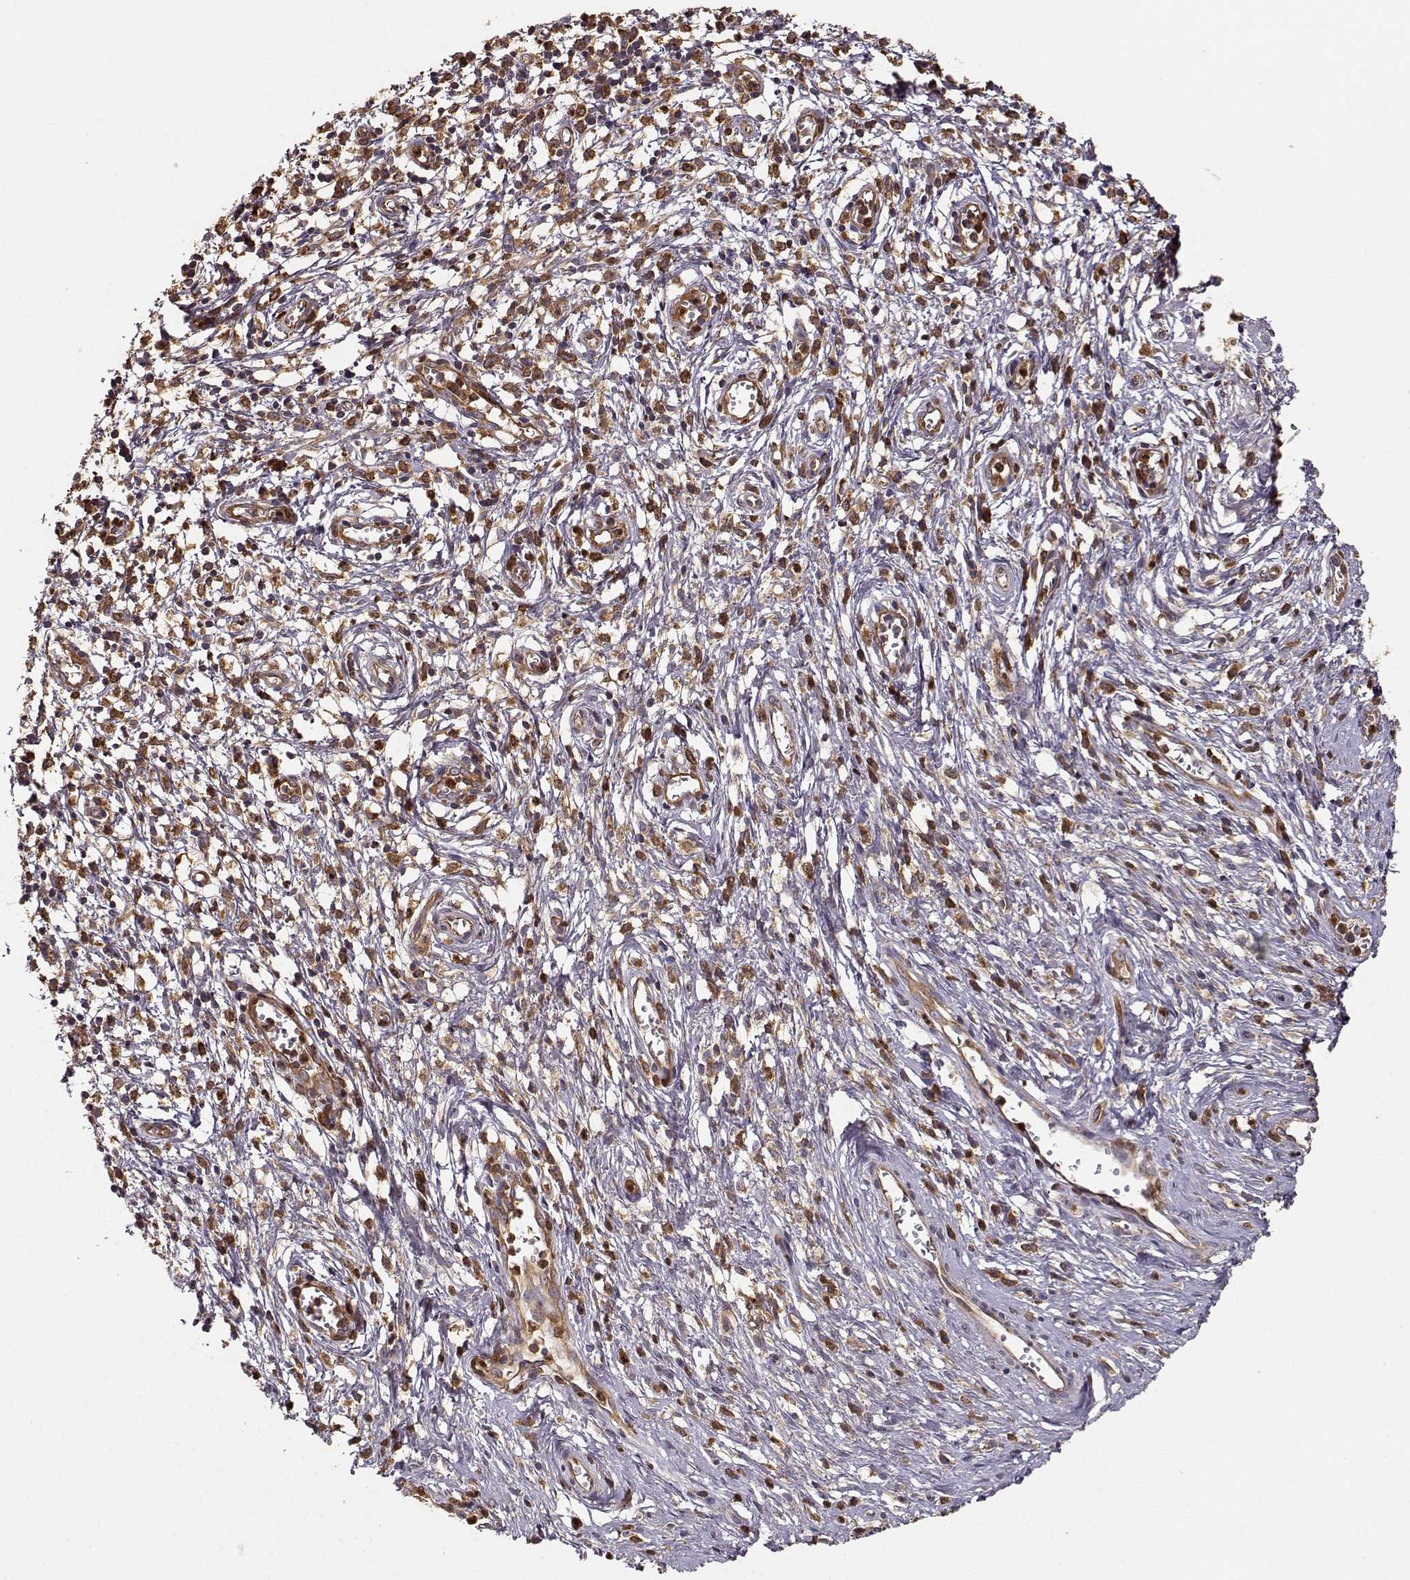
{"staining": {"intensity": "weak", "quantity": ">75%", "location": "cytoplasmic/membranous"}, "tissue": "cervical cancer", "cell_type": "Tumor cells", "image_type": "cancer", "snomed": [{"axis": "morphology", "description": "Squamous cell carcinoma, NOS"}, {"axis": "topography", "description": "Cervix"}], "caption": "IHC of cervical cancer displays low levels of weak cytoplasmic/membranous positivity in approximately >75% of tumor cells.", "gene": "ARHGEF2", "patient": {"sex": "female", "age": 30}}